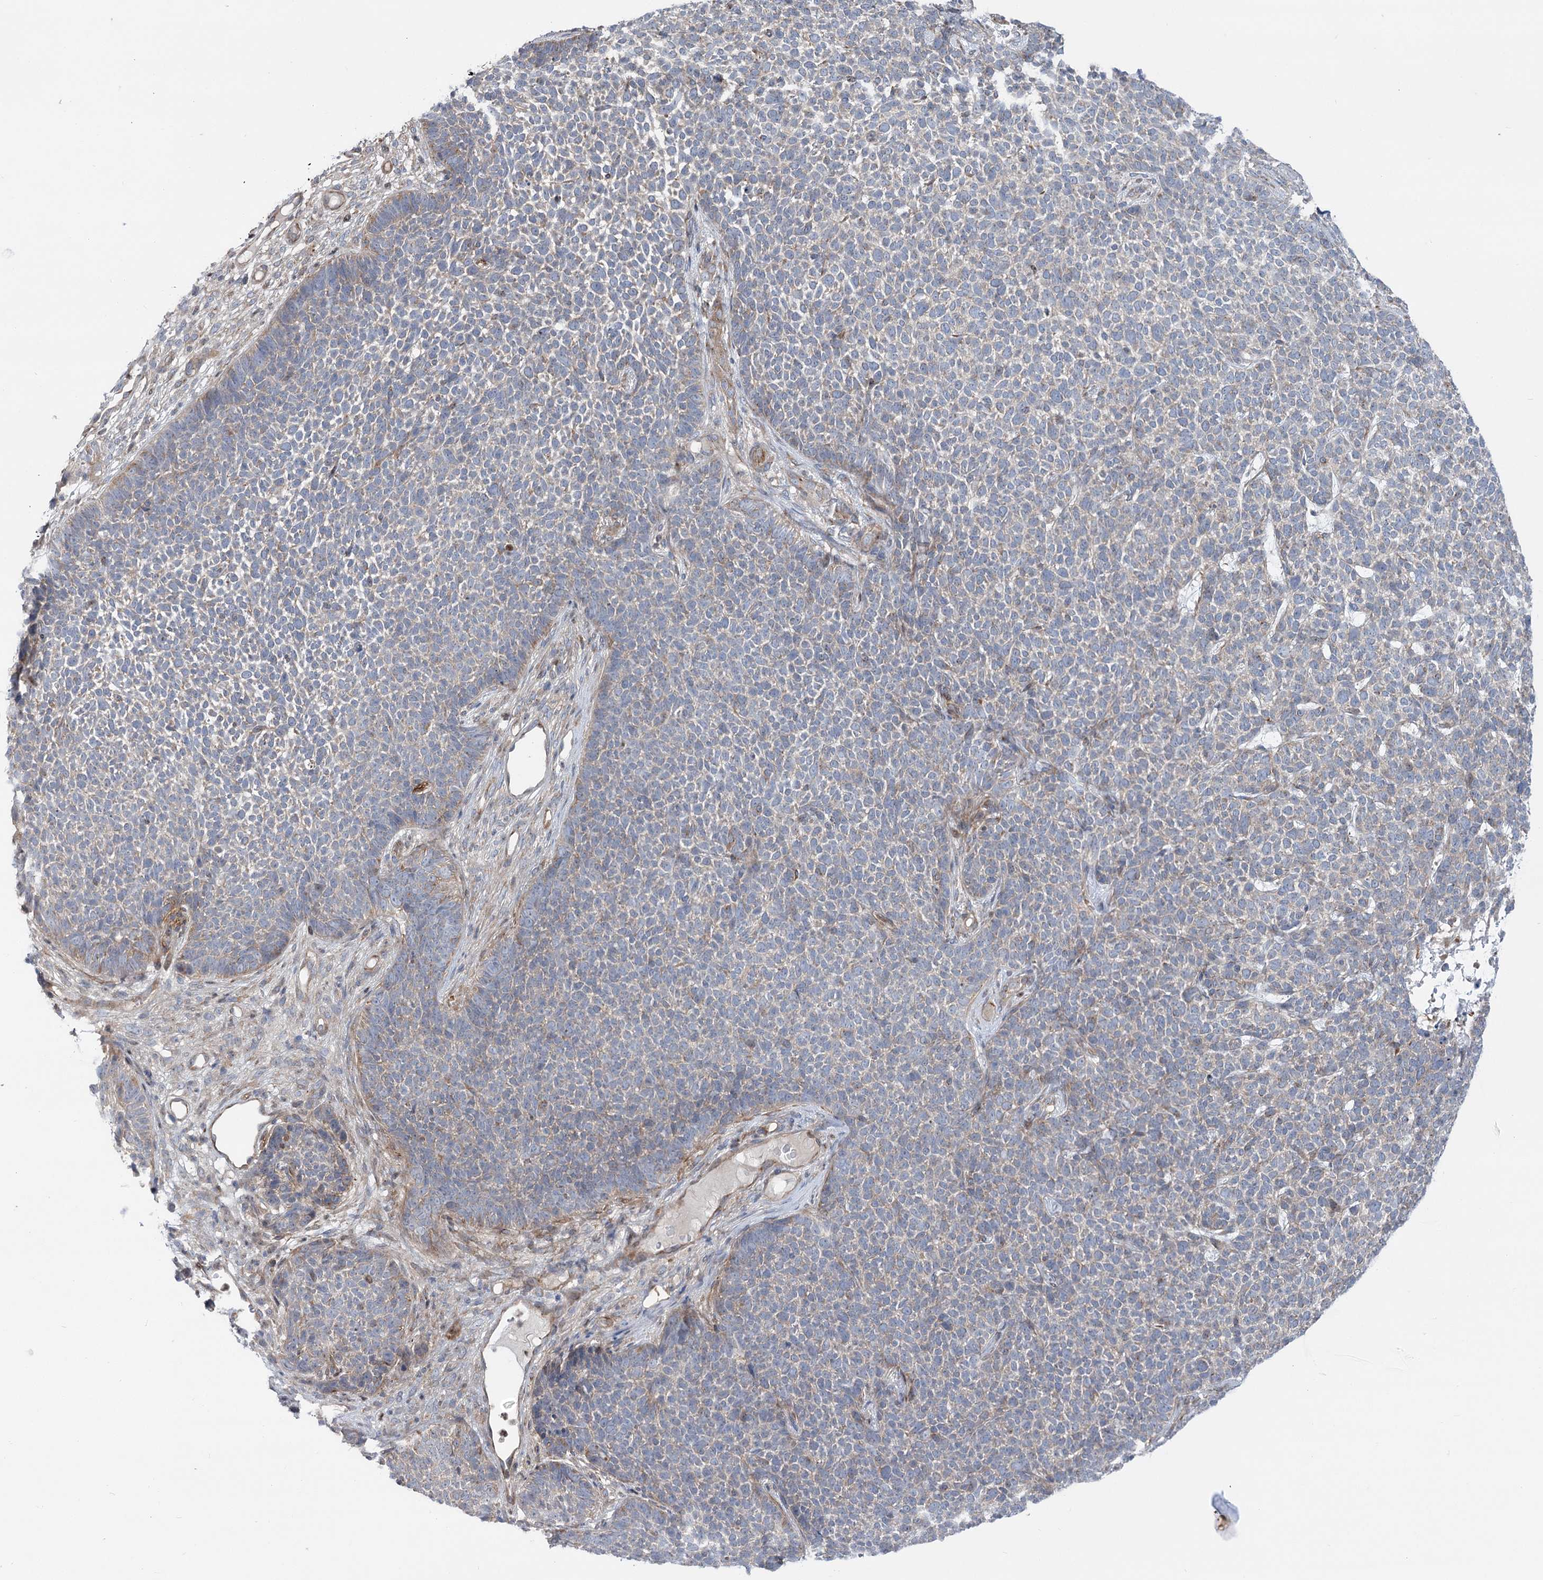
{"staining": {"intensity": "weak", "quantity": "<25%", "location": "cytoplasmic/membranous"}, "tissue": "skin cancer", "cell_type": "Tumor cells", "image_type": "cancer", "snomed": [{"axis": "morphology", "description": "Basal cell carcinoma"}, {"axis": "topography", "description": "Skin"}], "caption": "This is an immunohistochemistry image of skin cancer (basal cell carcinoma). There is no expression in tumor cells.", "gene": "SCN11A", "patient": {"sex": "female", "age": 84}}